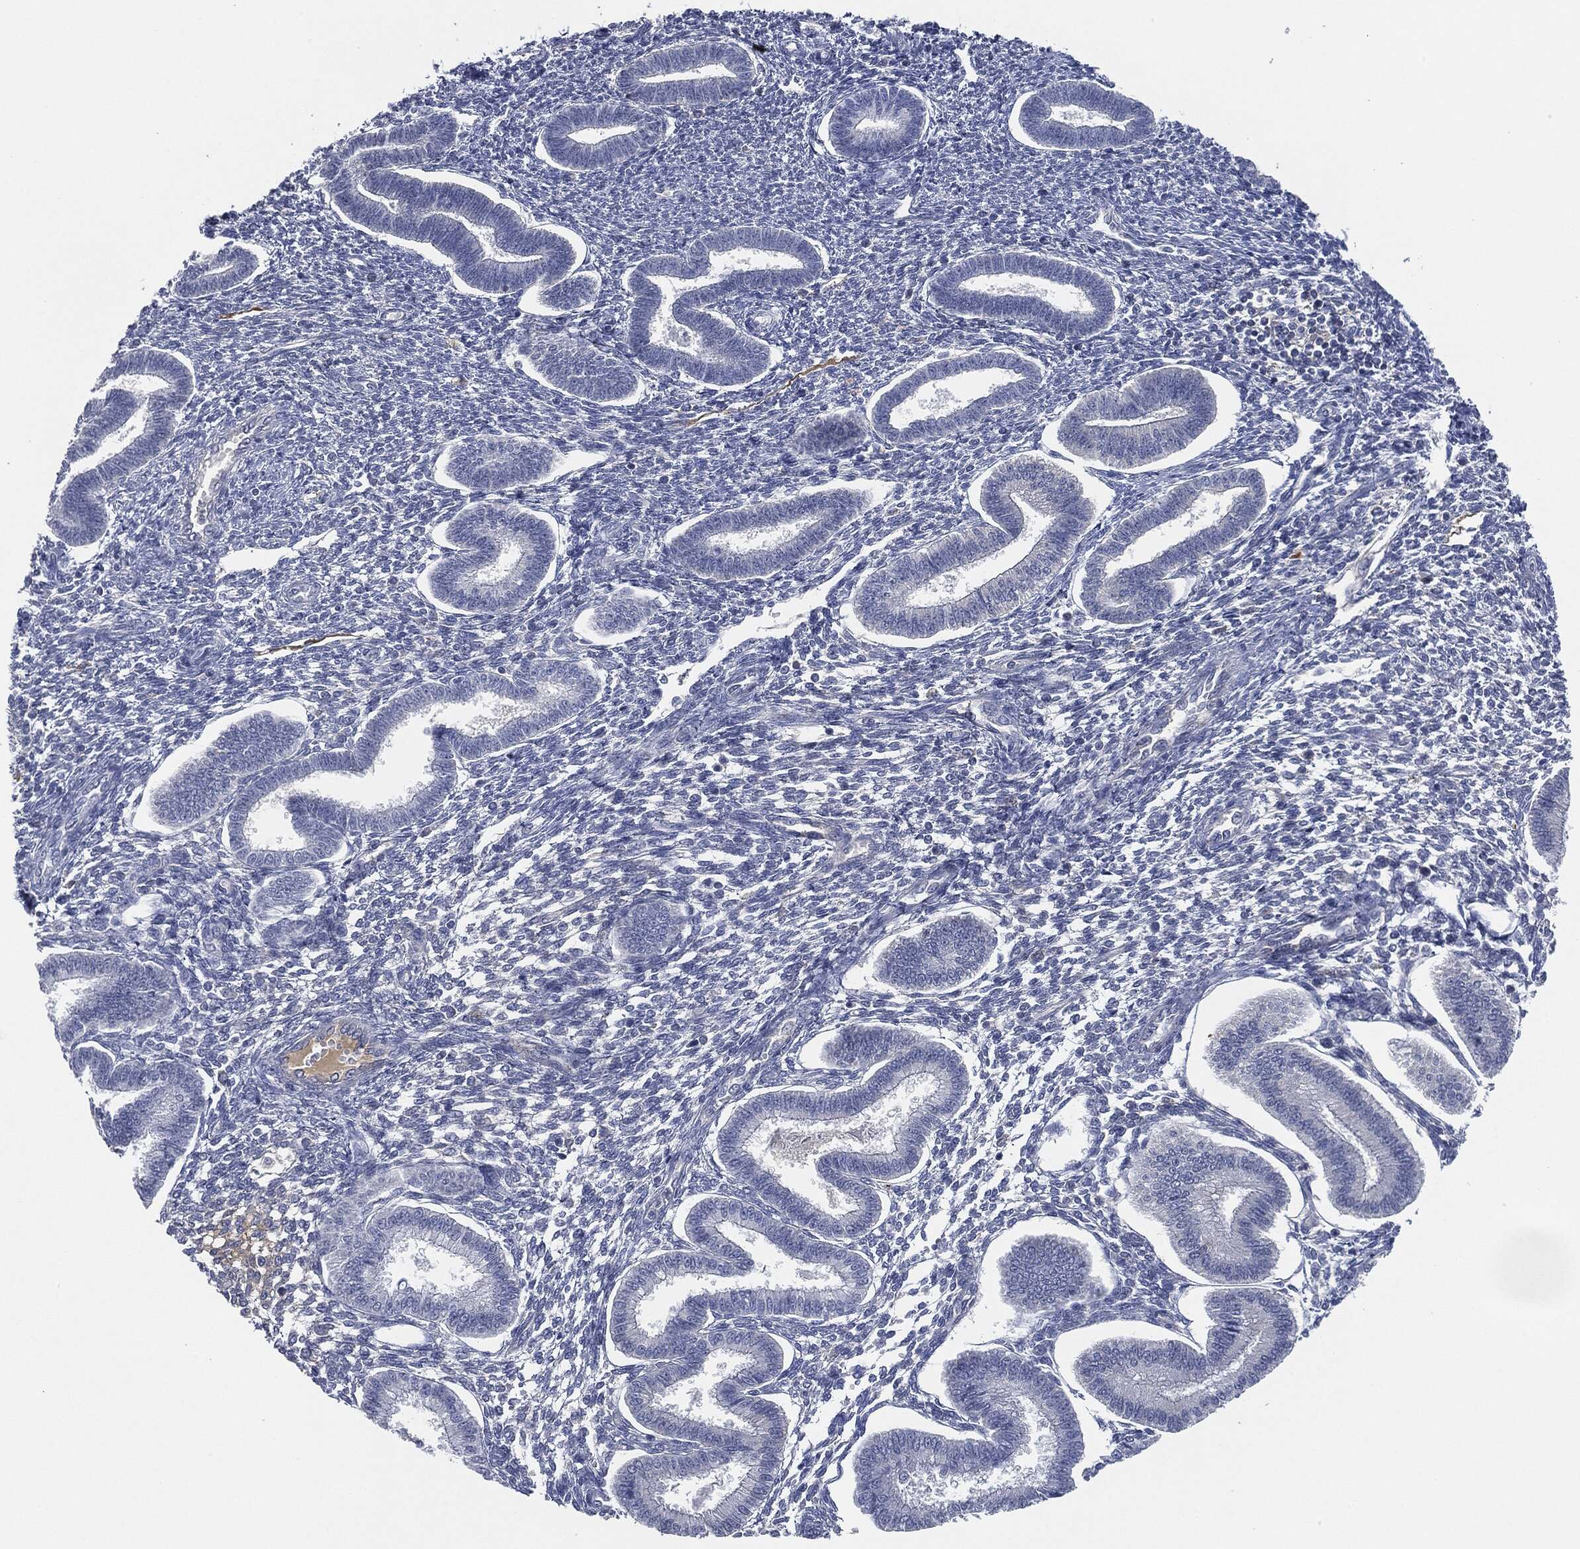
{"staining": {"intensity": "negative", "quantity": "none", "location": "none"}, "tissue": "endometrium", "cell_type": "Cells in endometrial stroma", "image_type": "normal", "snomed": [{"axis": "morphology", "description": "Normal tissue, NOS"}, {"axis": "topography", "description": "Endometrium"}], "caption": "High power microscopy micrograph of an IHC image of benign endometrium, revealing no significant expression in cells in endometrial stroma. The staining was performed using DAB to visualize the protein expression in brown, while the nuclei were stained in blue with hematoxylin (Magnification: 20x).", "gene": "SIGLEC7", "patient": {"sex": "female", "age": 43}}